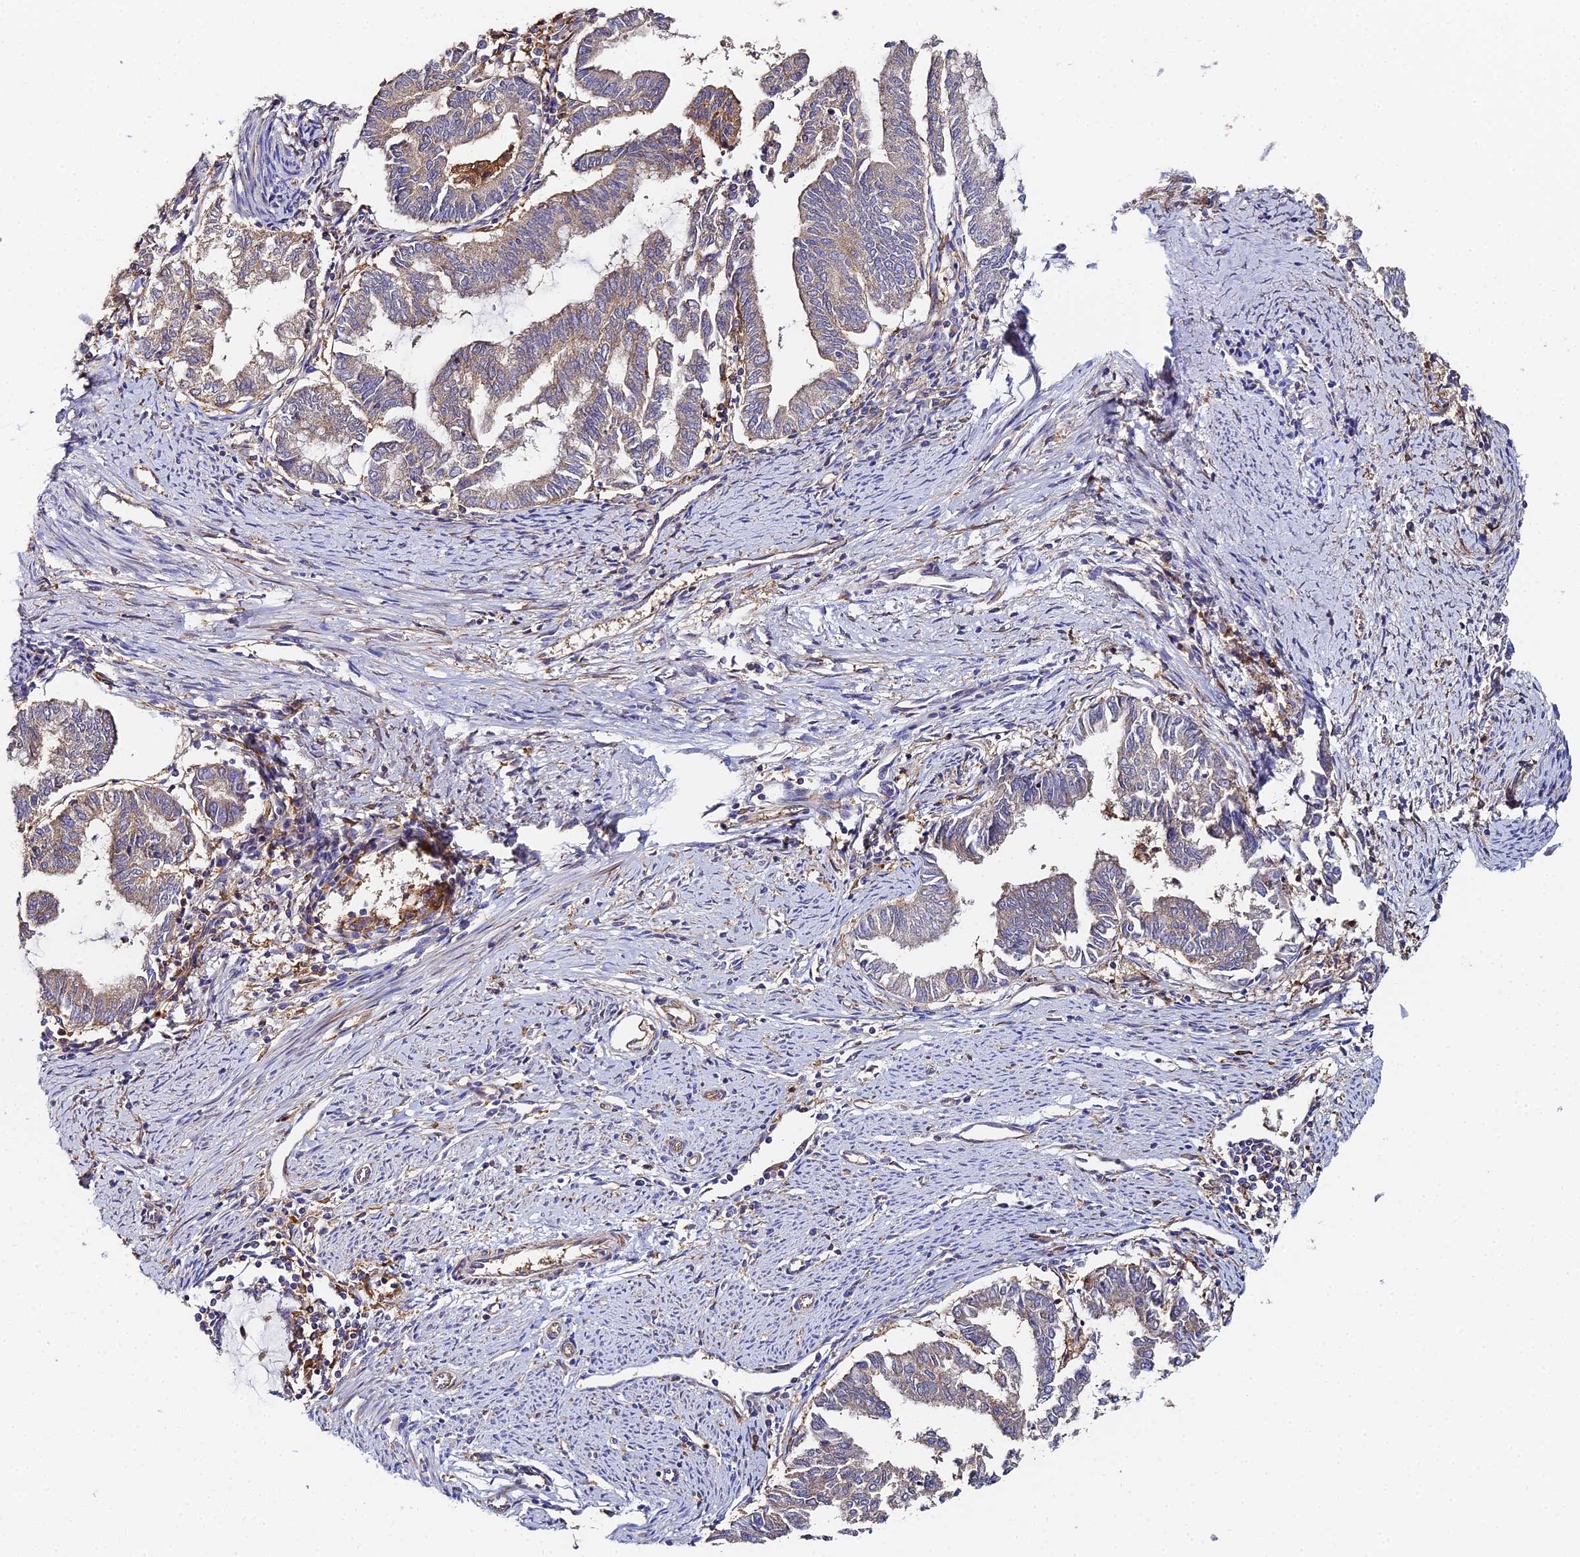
{"staining": {"intensity": "weak", "quantity": "25%-75%", "location": "cytoplasmic/membranous"}, "tissue": "endometrial cancer", "cell_type": "Tumor cells", "image_type": "cancer", "snomed": [{"axis": "morphology", "description": "Adenocarcinoma, NOS"}, {"axis": "topography", "description": "Endometrium"}], "caption": "A brown stain highlights weak cytoplasmic/membranous positivity of a protein in endometrial adenocarcinoma tumor cells.", "gene": "GNG5B", "patient": {"sex": "female", "age": 79}}